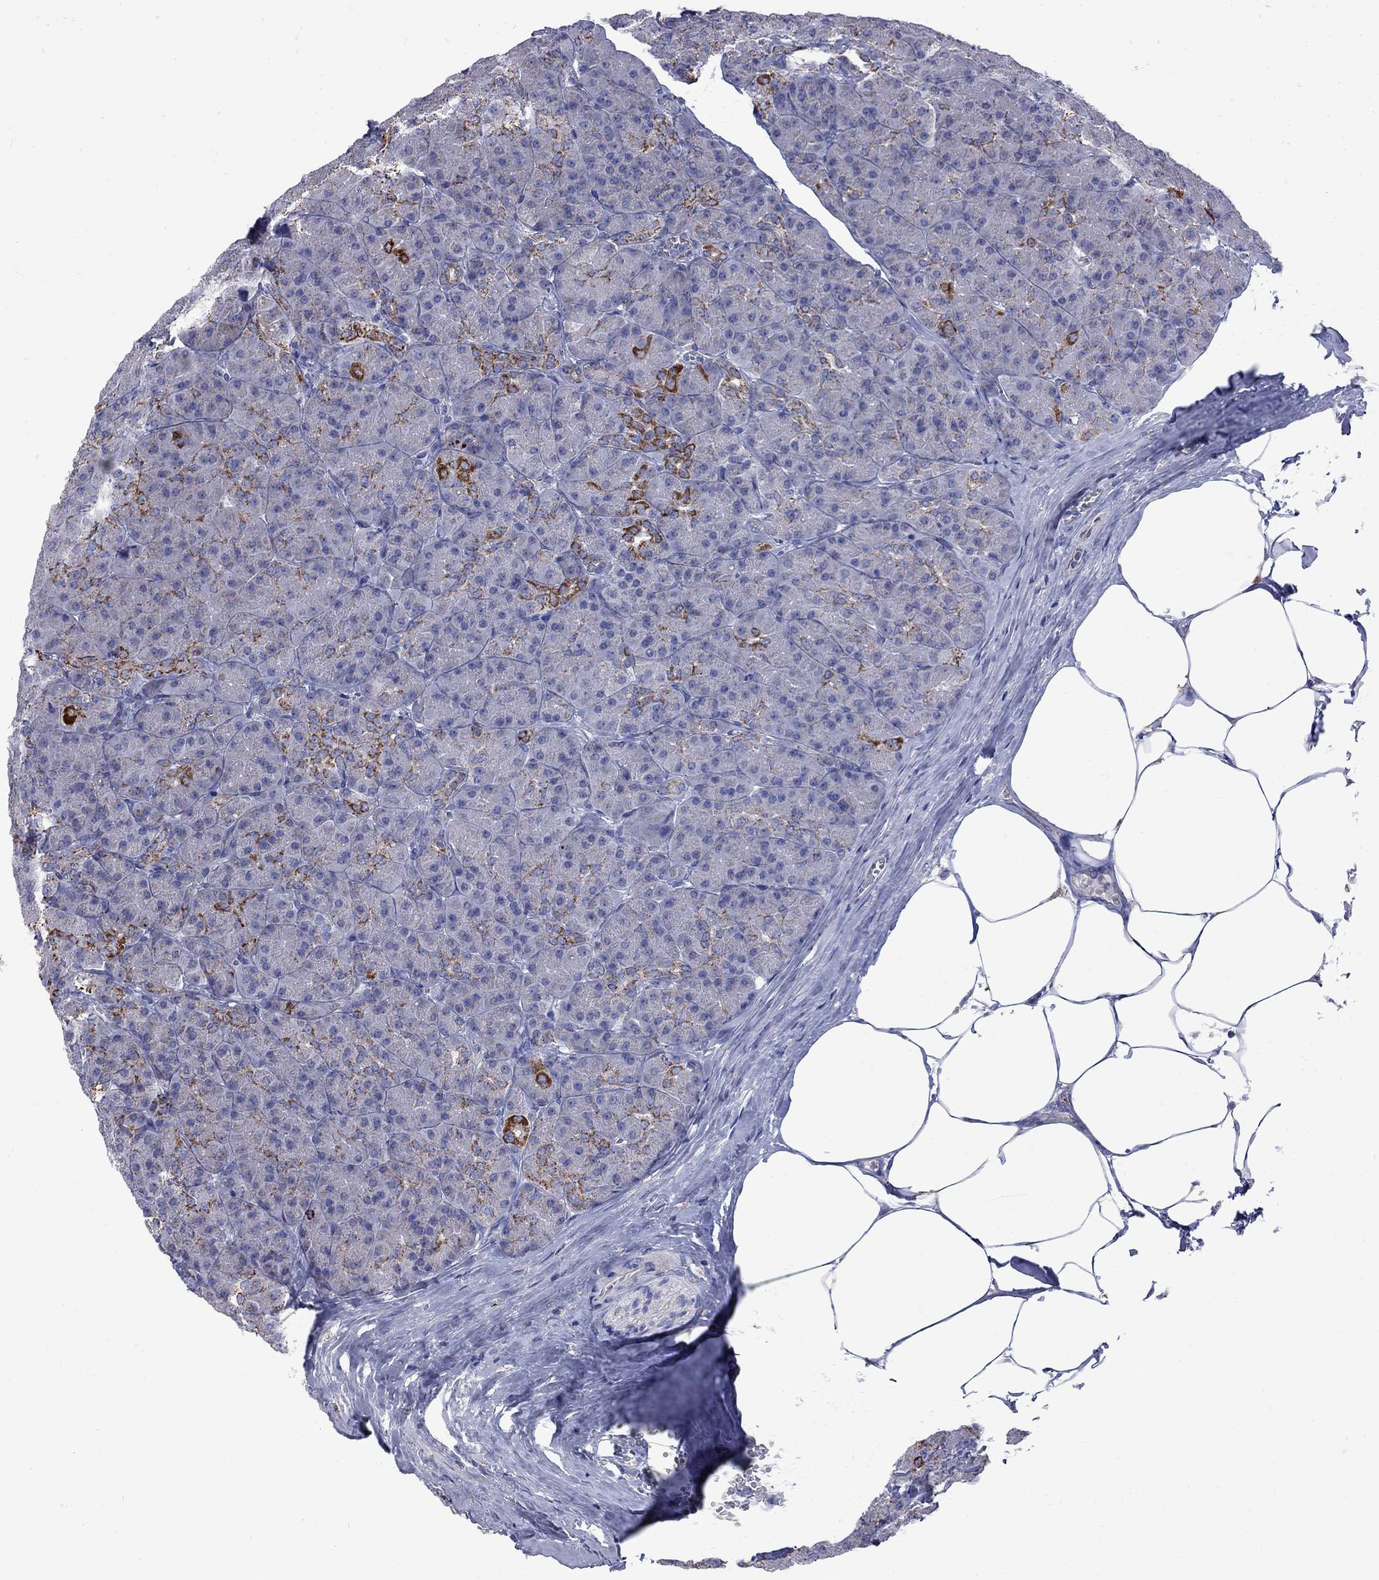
{"staining": {"intensity": "strong", "quantity": "<25%", "location": "cytoplasmic/membranous"}, "tissue": "pancreas", "cell_type": "Exocrine glandular cells", "image_type": "normal", "snomed": [{"axis": "morphology", "description": "Normal tissue, NOS"}, {"axis": "topography", "description": "Pancreas"}], "caption": "There is medium levels of strong cytoplasmic/membranous staining in exocrine glandular cells of unremarkable pancreas, as demonstrated by immunohistochemical staining (brown color).", "gene": "SESTD1", "patient": {"sex": "male", "age": 57}}